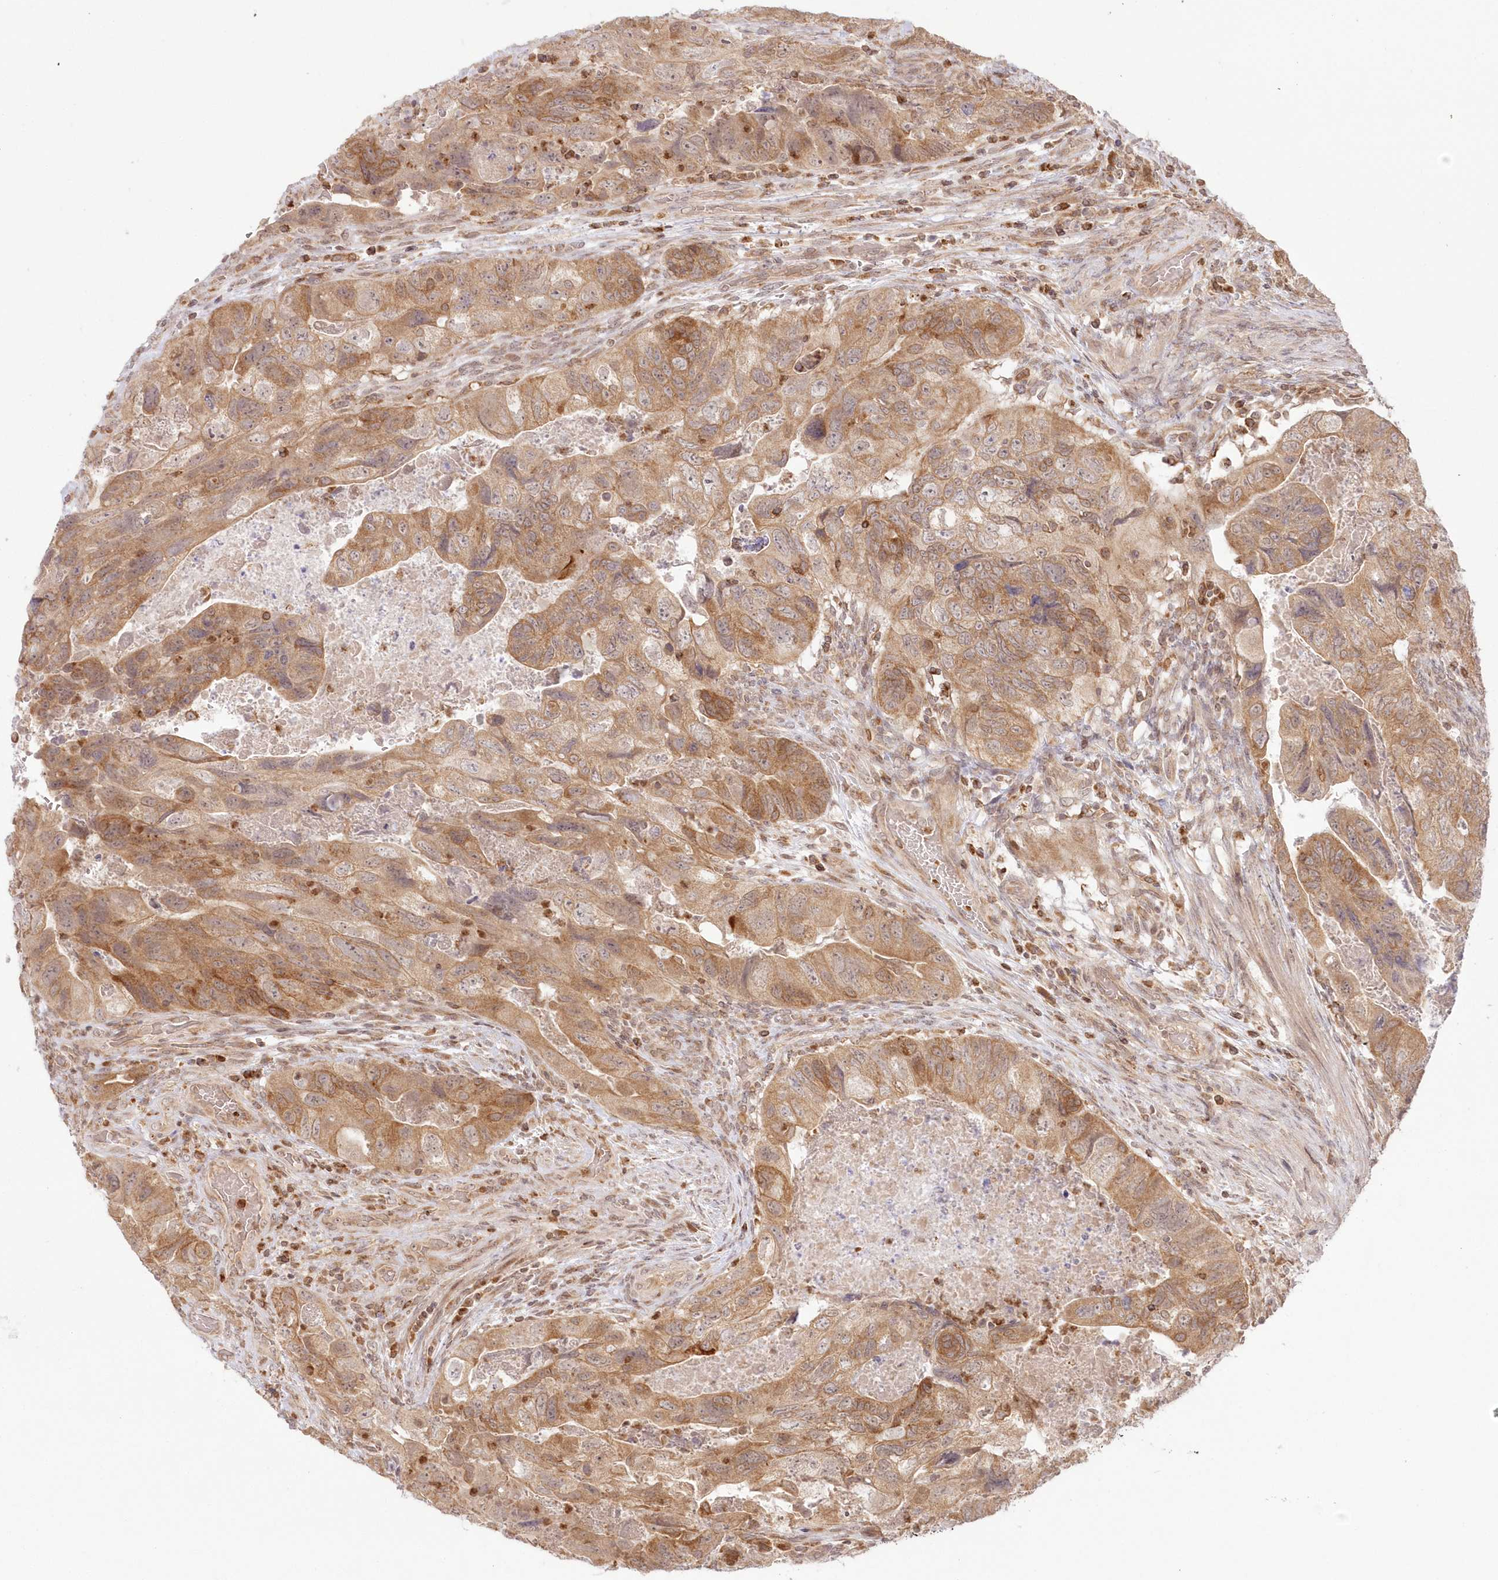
{"staining": {"intensity": "moderate", "quantity": ">75%", "location": "cytoplasmic/membranous"}, "tissue": "colorectal cancer", "cell_type": "Tumor cells", "image_type": "cancer", "snomed": [{"axis": "morphology", "description": "Adenocarcinoma, NOS"}, {"axis": "topography", "description": "Rectum"}], "caption": "Colorectal cancer tissue demonstrates moderate cytoplasmic/membranous expression in about >75% of tumor cells, visualized by immunohistochemistry.", "gene": "MTMR3", "patient": {"sex": "male", "age": 63}}